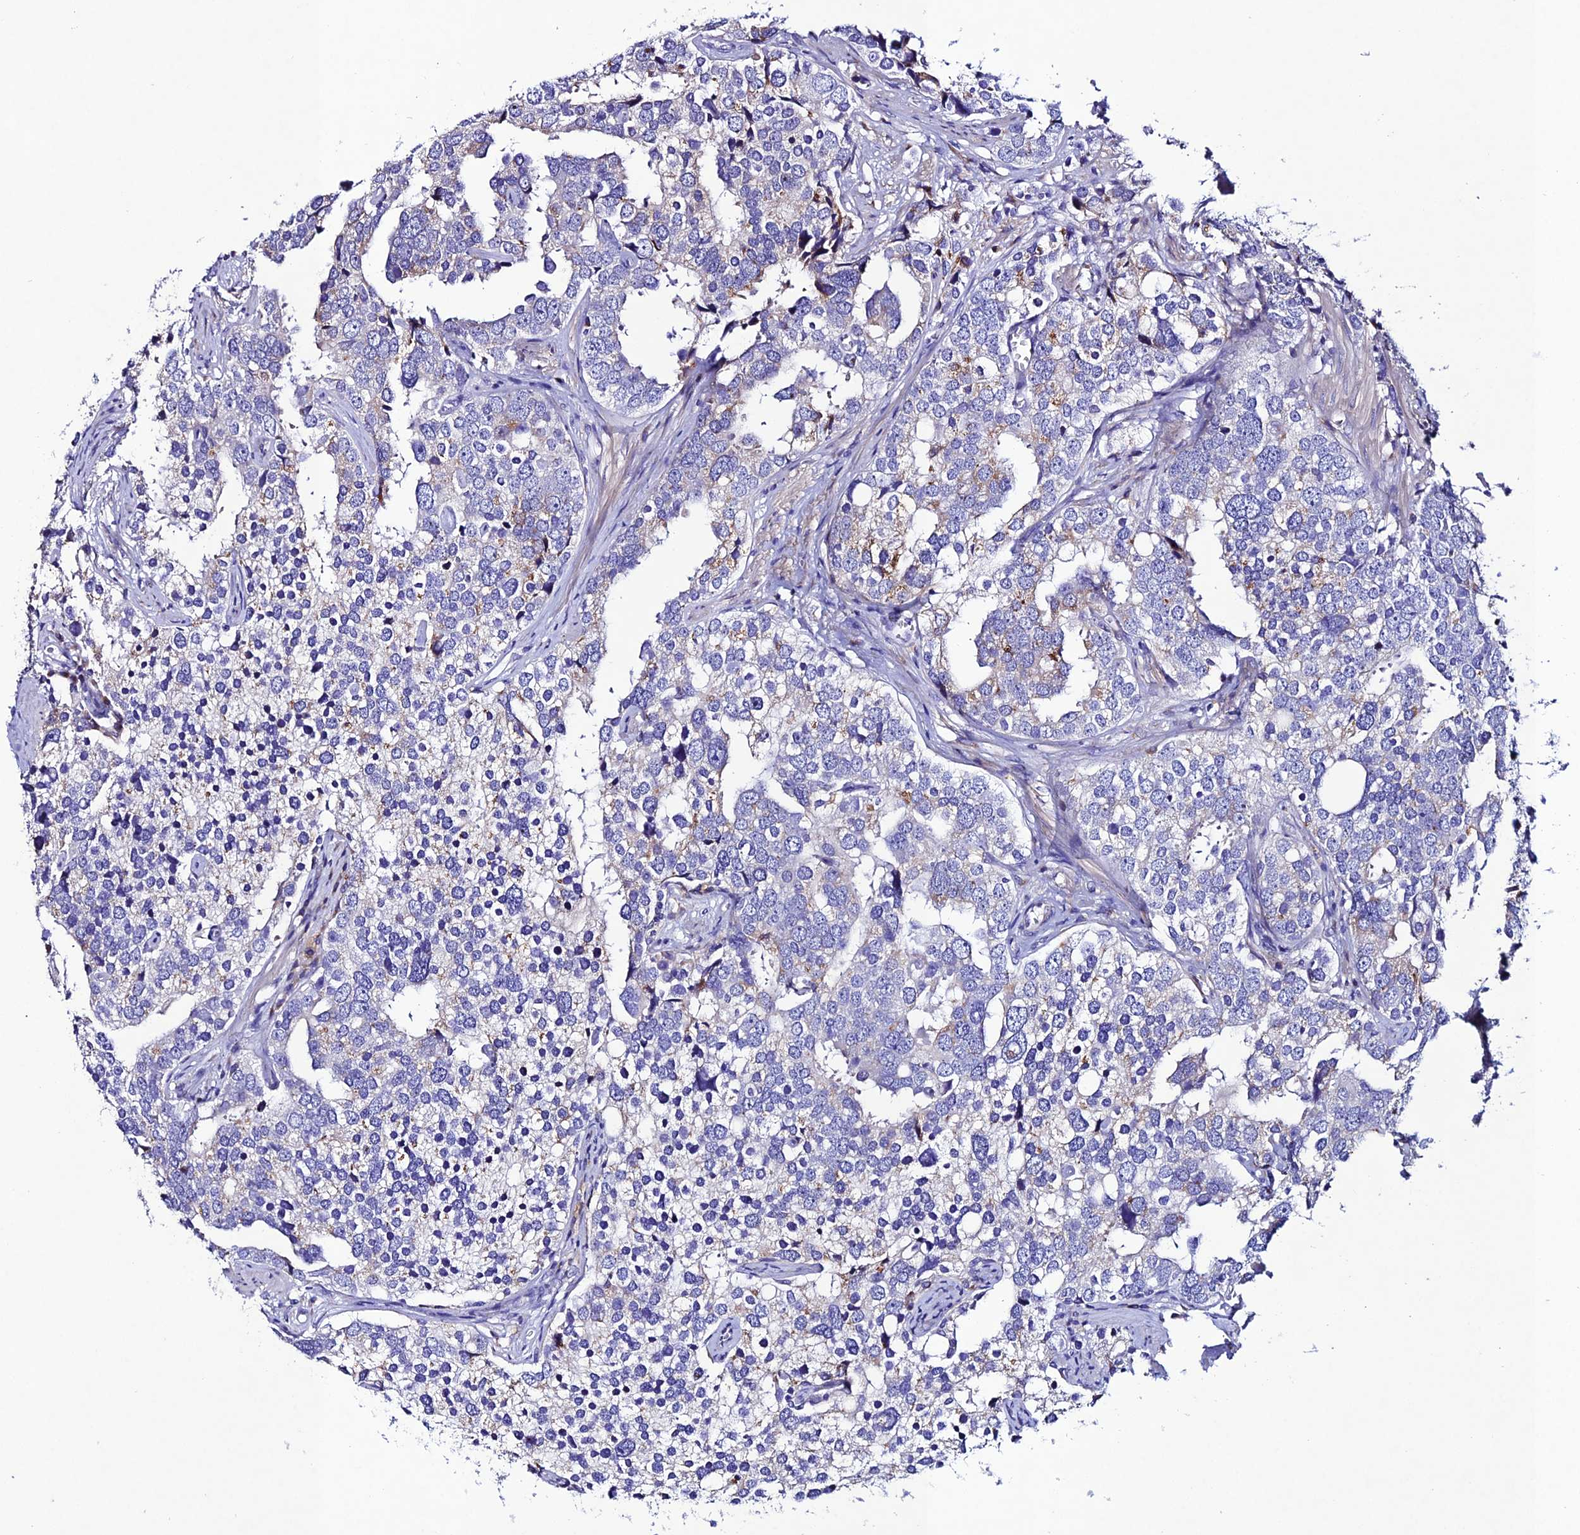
{"staining": {"intensity": "weak", "quantity": "<25%", "location": "cytoplasmic/membranous"}, "tissue": "prostate cancer", "cell_type": "Tumor cells", "image_type": "cancer", "snomed": [{"axis": "morphology", "description": "Adenocarcinoma, High grade"}, {"axis": "topography", "description": "Prostate"}], "caption": "Human adenocarcinoma (high-grade) (prostate) stained for a protein using immunohistochemistry (IHC) shows no expression in tumor cells.", "gene": "OR51Q1", "patient": {"sex": "male", "age": 71}}